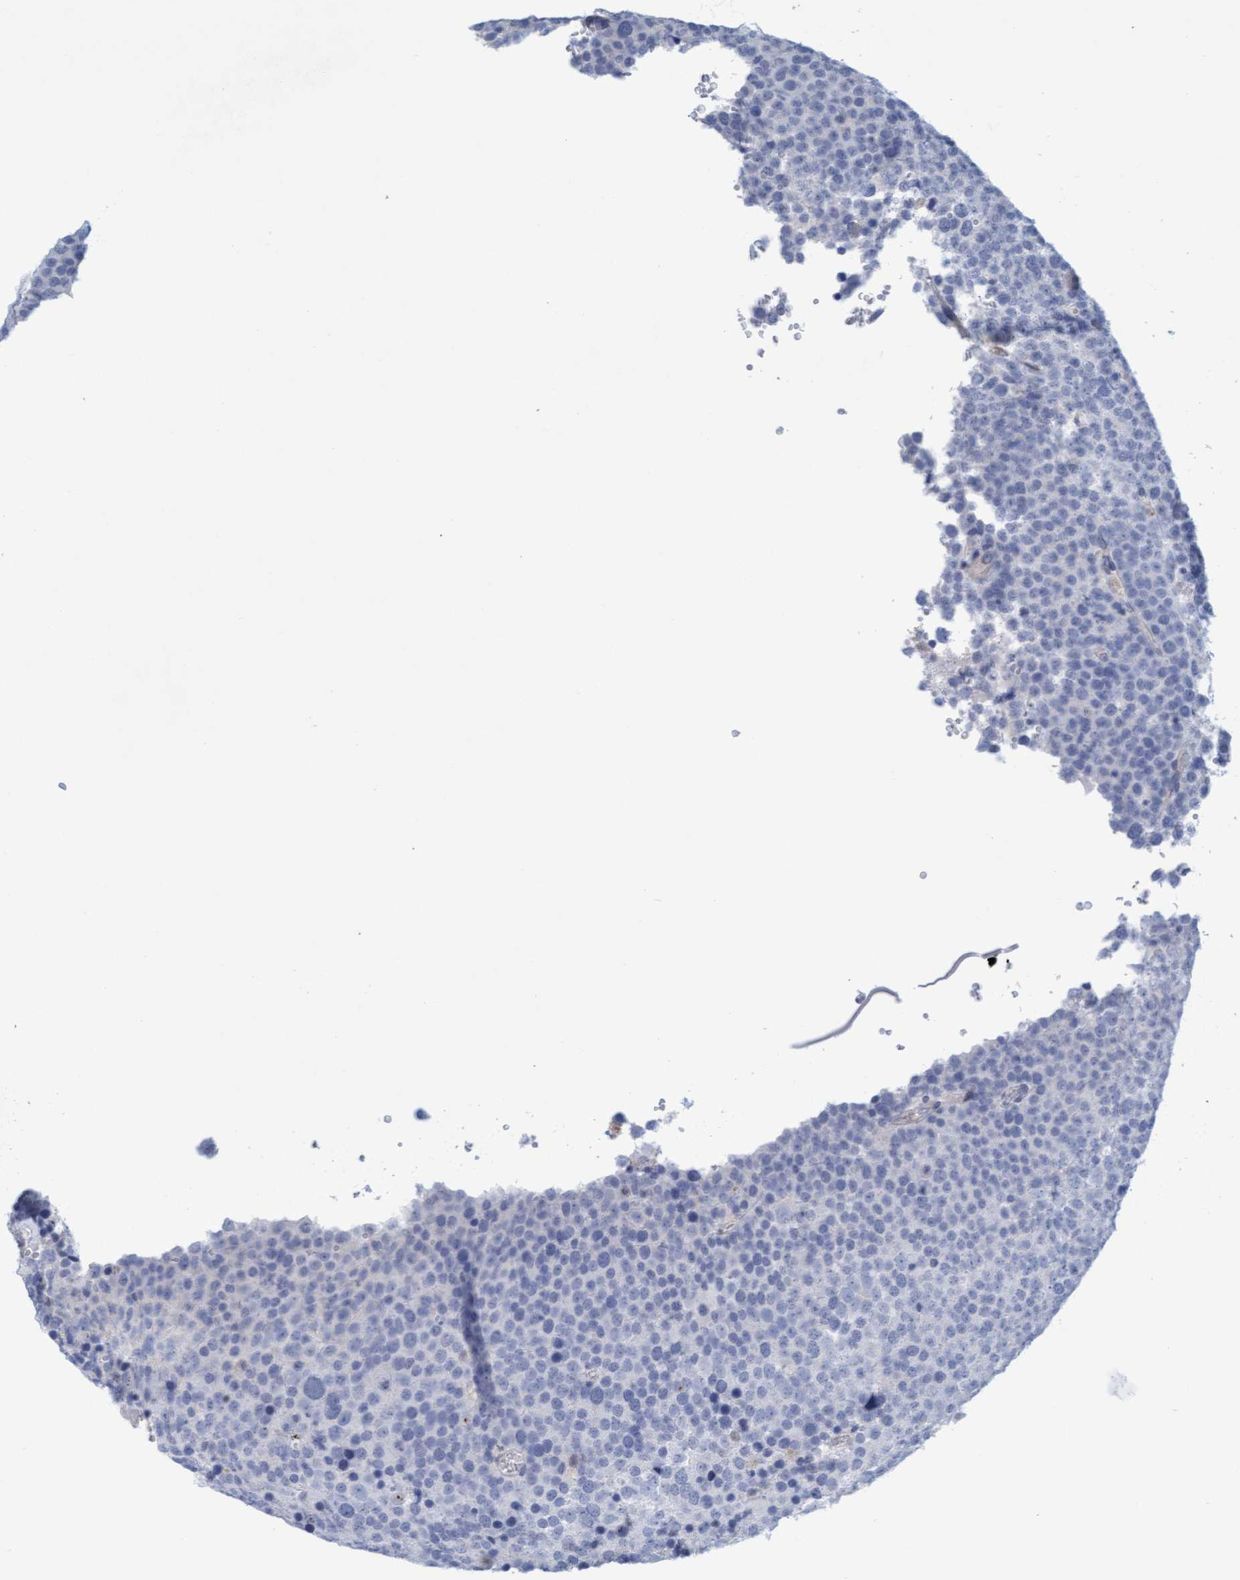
{"staining": {"intensity": "negative", "quantity": "none", "location": "none"}, "tissue": "testis cancer", "cell_type": "Tumor cells", "image_type": "cancer", "snomed": [{"axis": "morphology", "description": "Seminoma, NOS"}, {"axis": "topography", "description": "Testis"}], "caption": "Tumor cells show no significant expression in testis cancer.", "gene": "SLC28A3", "patient": {"sex": "male", "age": 71}}